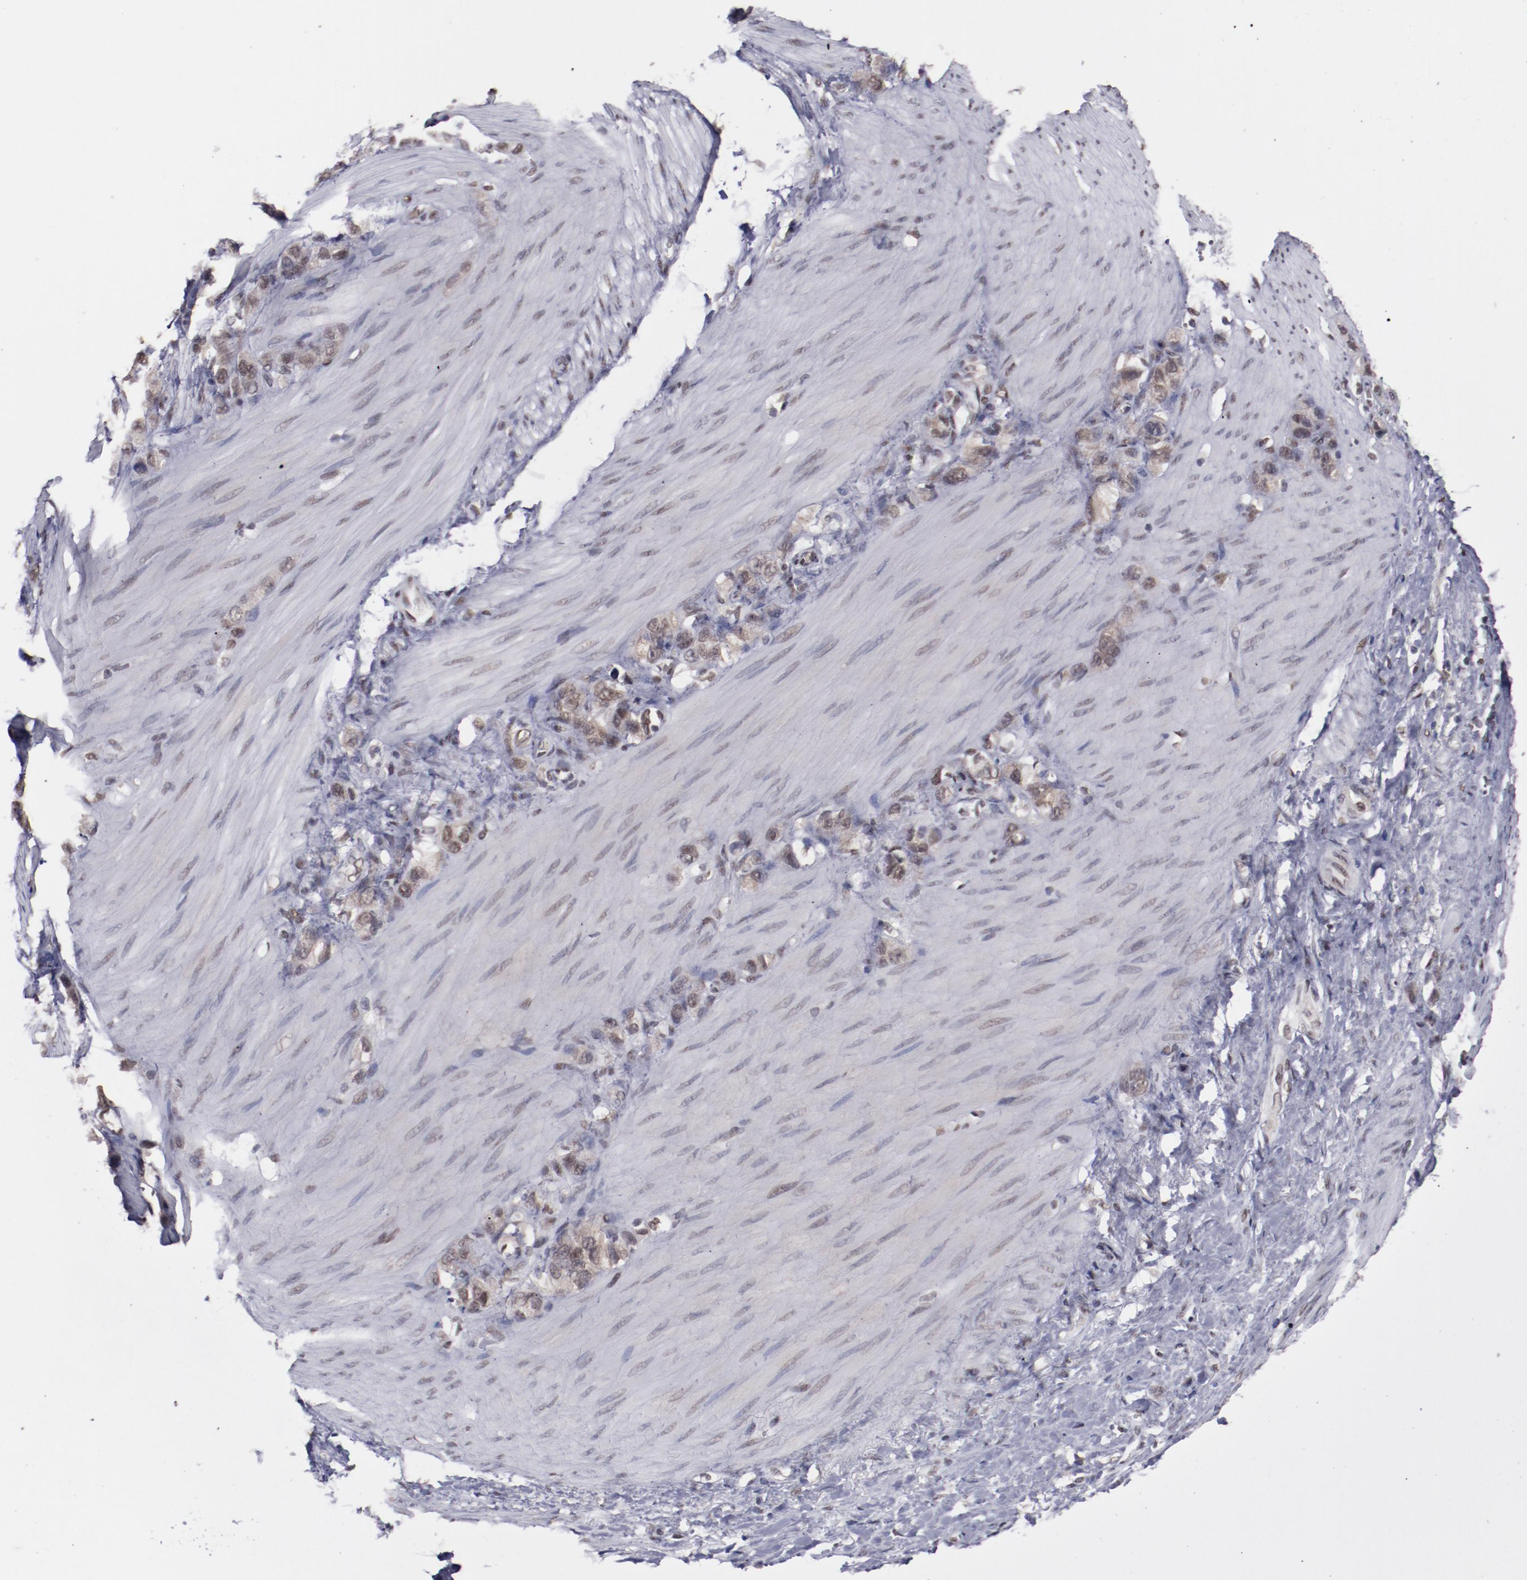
{"staining": {"intensity": "weak", "quantity": "25%-75%", "location": "cytoplasmic/membranous,nuclear"}, "tissue": "stomach cancer", "cell_type": "Tumor cells", "image_type": "cancer", "snomed": [{"axis": "morphology", "description": "Normal tissue, NOS"}, {"axis": "morphology", "description": "Adenocarcinoma, NOS"}, {"axis": "morphology", "description": "Adenocarcinoma, High grade"}, {"axis": "topography", "description": "Stomach, upper"}, {"axis": "topography", "description": "Stomach"}], "caption": "This is a photomicrograph of immunohistochemistry staining of stomach adenocarcinoma (high-grade), which shows weak positivity in the cytoplasmic/membranous and nuclear of tumor cells.", "gene": "ARNT", "patient": {"sex": "female", "age": 65}}